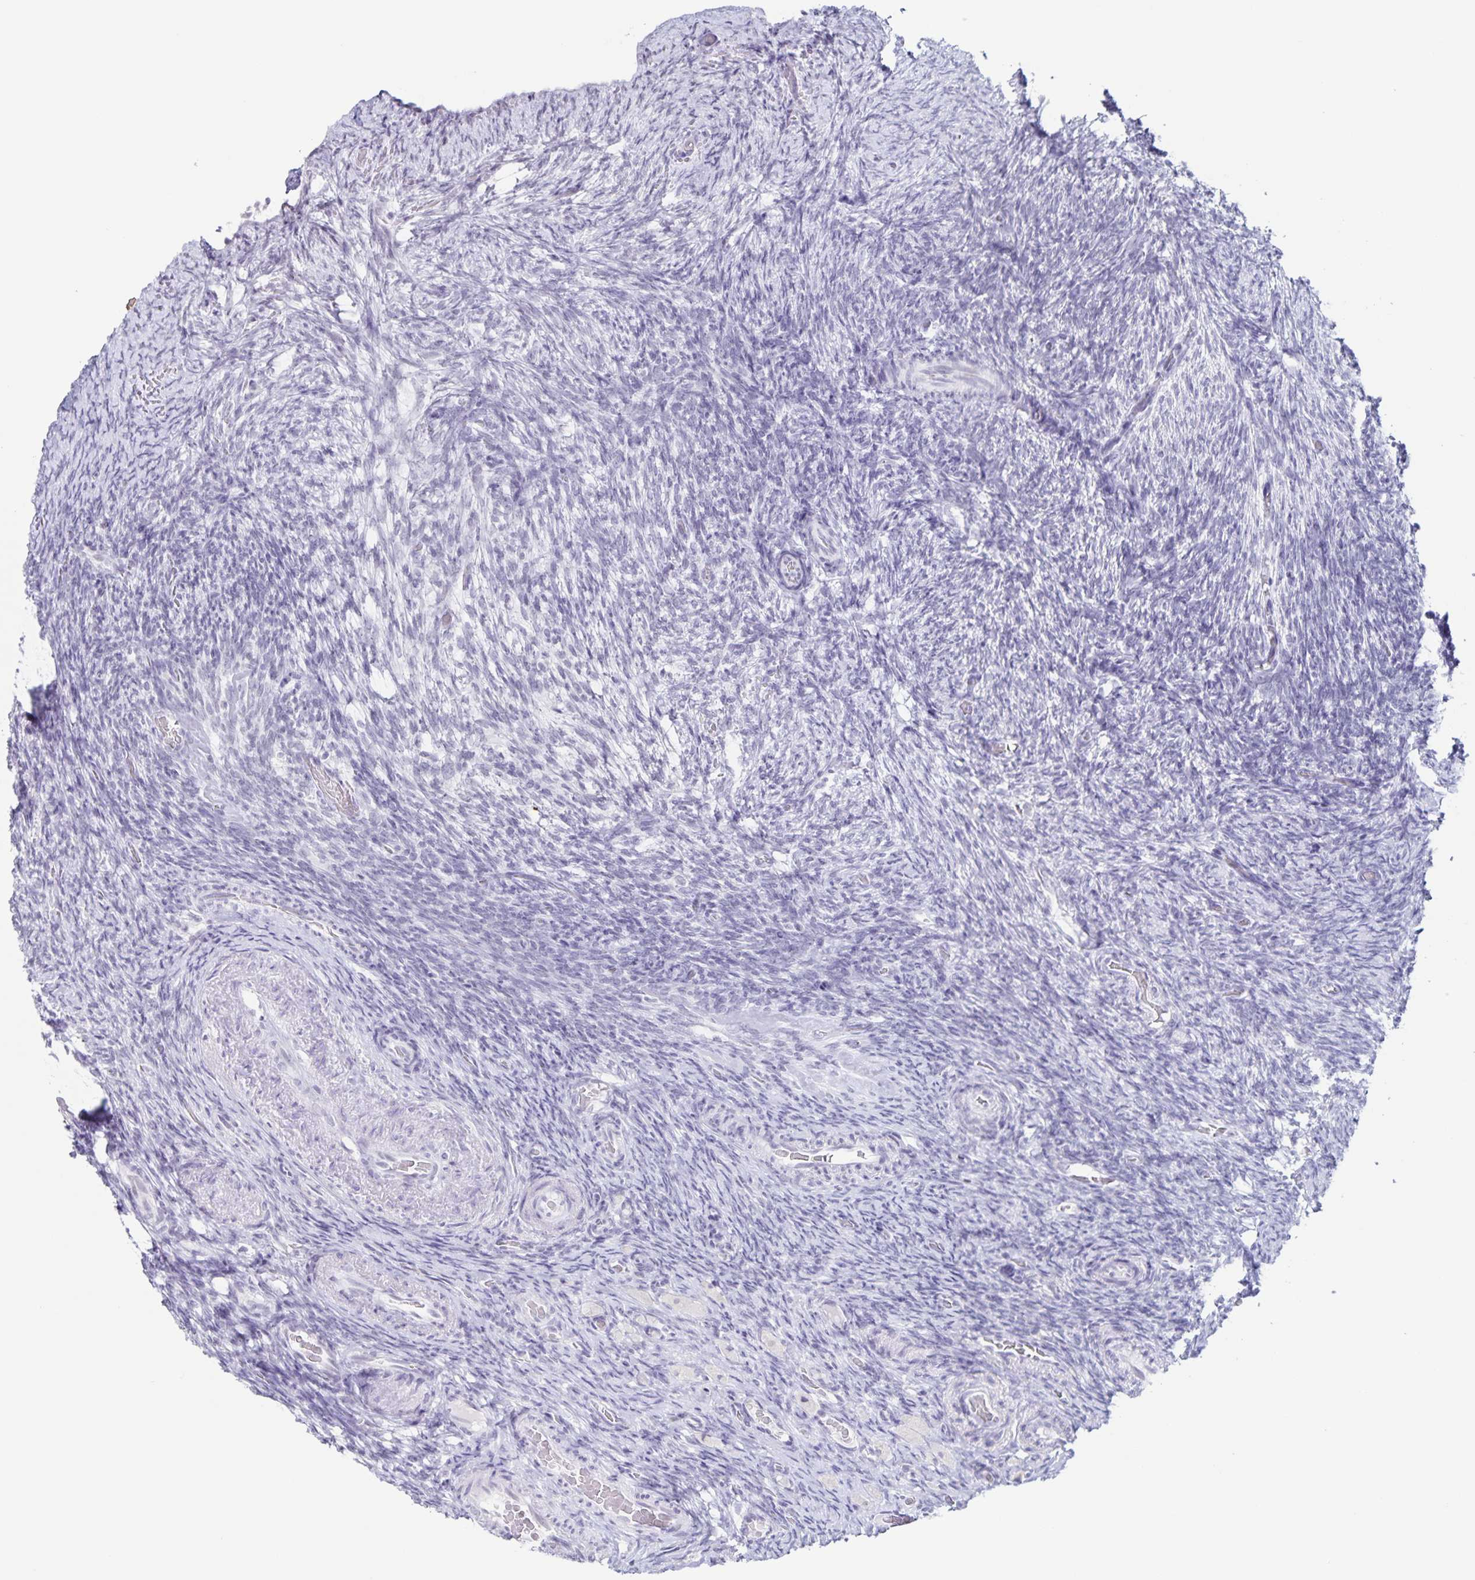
{"staining": {"intensity": "negative", "quantity": "none", "location": "none"}, "tissue": "ovary", "cell_type": "Follicle cells", "image_type": "normal", "snomed": [{"axis": "morphology", "description": "Normal tissue, NOS"}, {"axis": "topography", "description": "Ovary"}], "caption": "An IHC micrograph of unremarkable ovary is shown. There is no staining in follicle cells of ovary.", "gene": "LCE6A", "patient": {"sex": "female", "age": 34}}